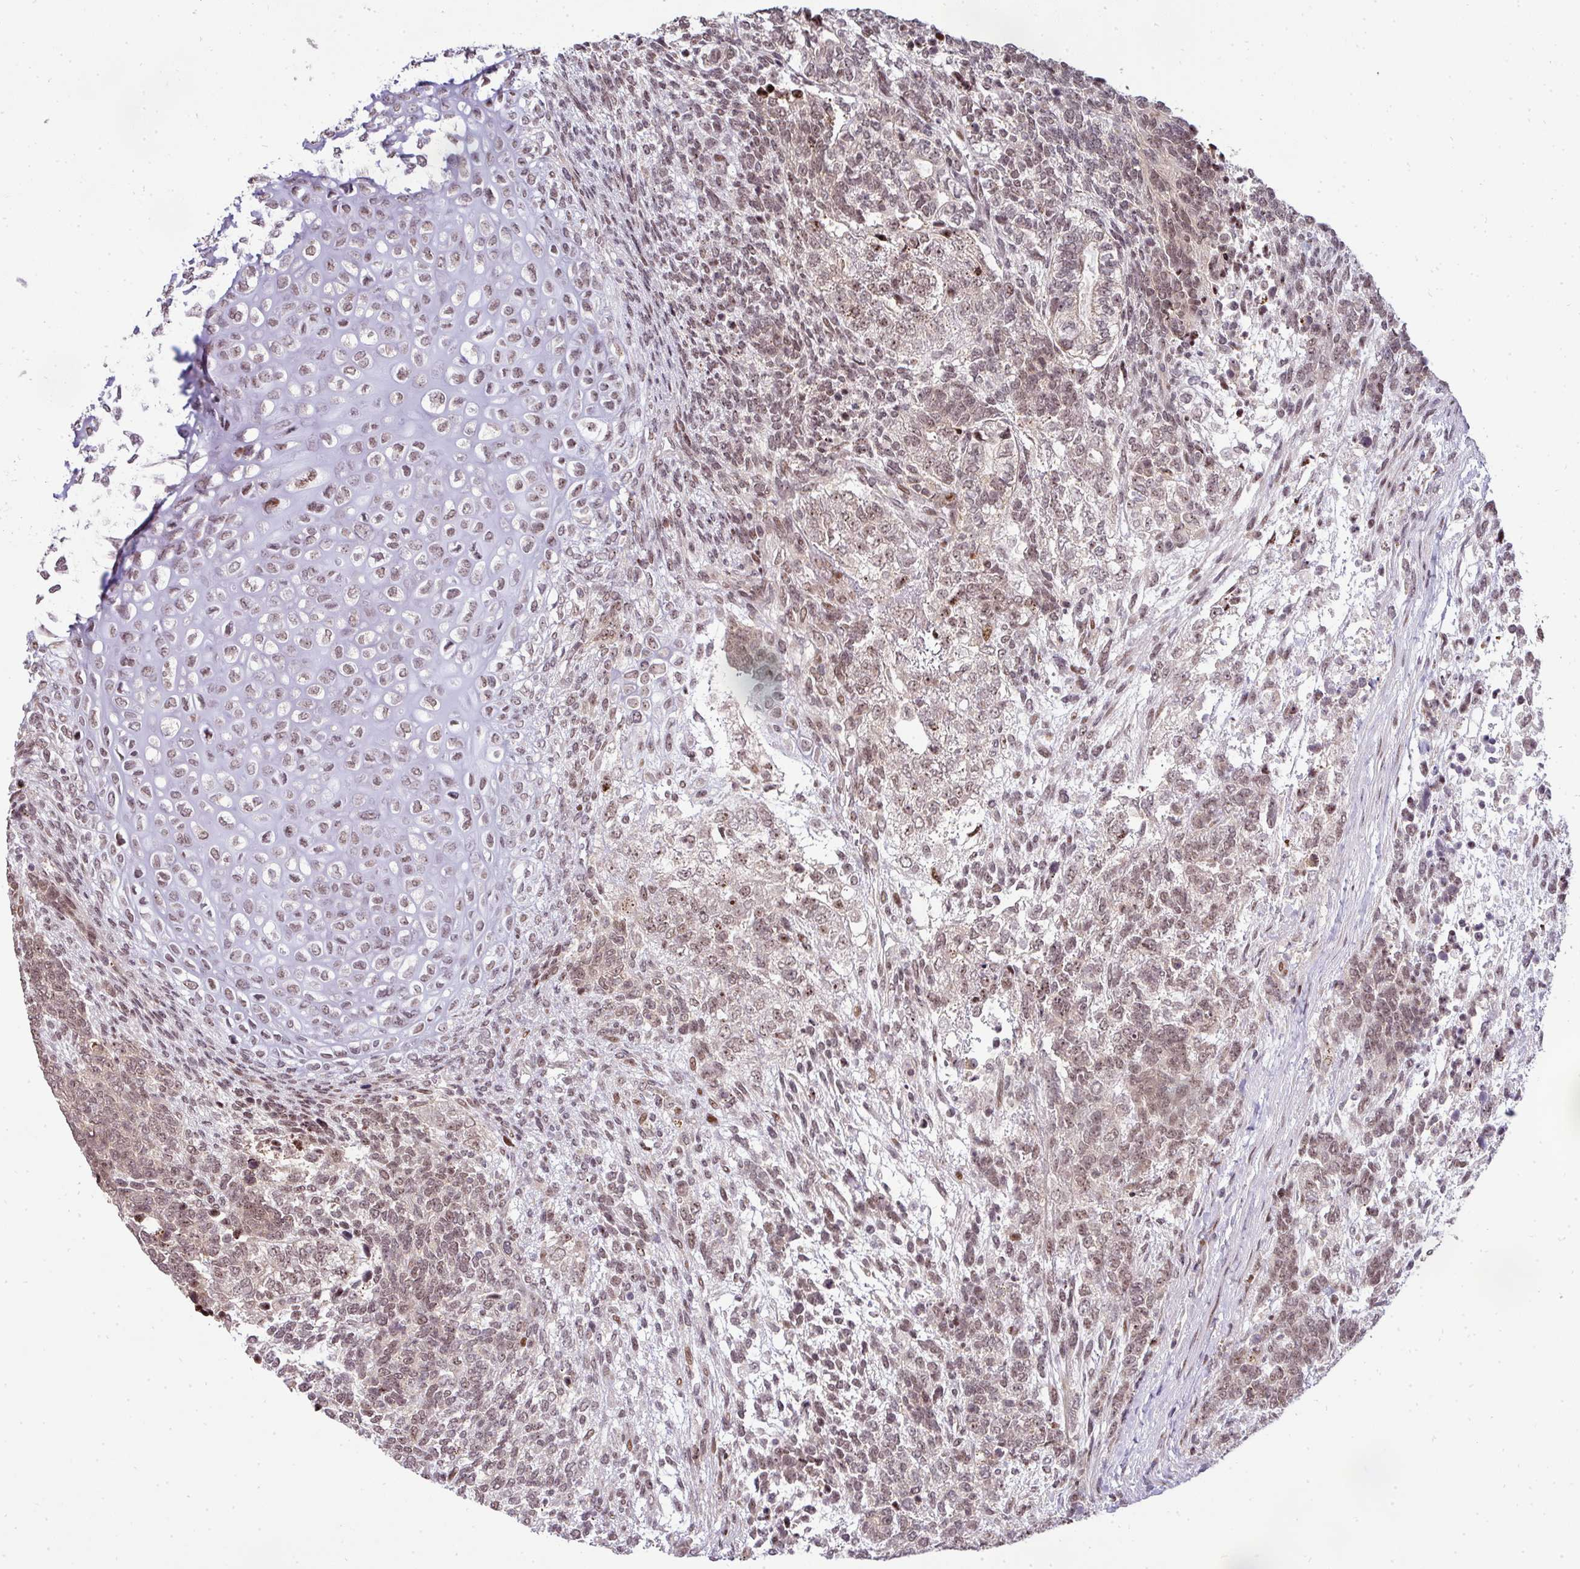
{"staining": {"intensity": "weak", "quantity": ">75%", "location": "nuclear"}, "tissue": "testis cancer", "cell_type": "Tumor cells", "image_type": "cancer", "snomed": [{"axis": "morphology", "description": "Carcinoma, Embryonal, NOS"}, {"axis": "topography", "description": "Testis"}], "caption": "Tumor cells demonstrate weak nuclear positivity in about >75% of cells in embryonal carcinoma (testis).", "gene": "PATZ1", "patient": {"sex": "male", "age": 23}}